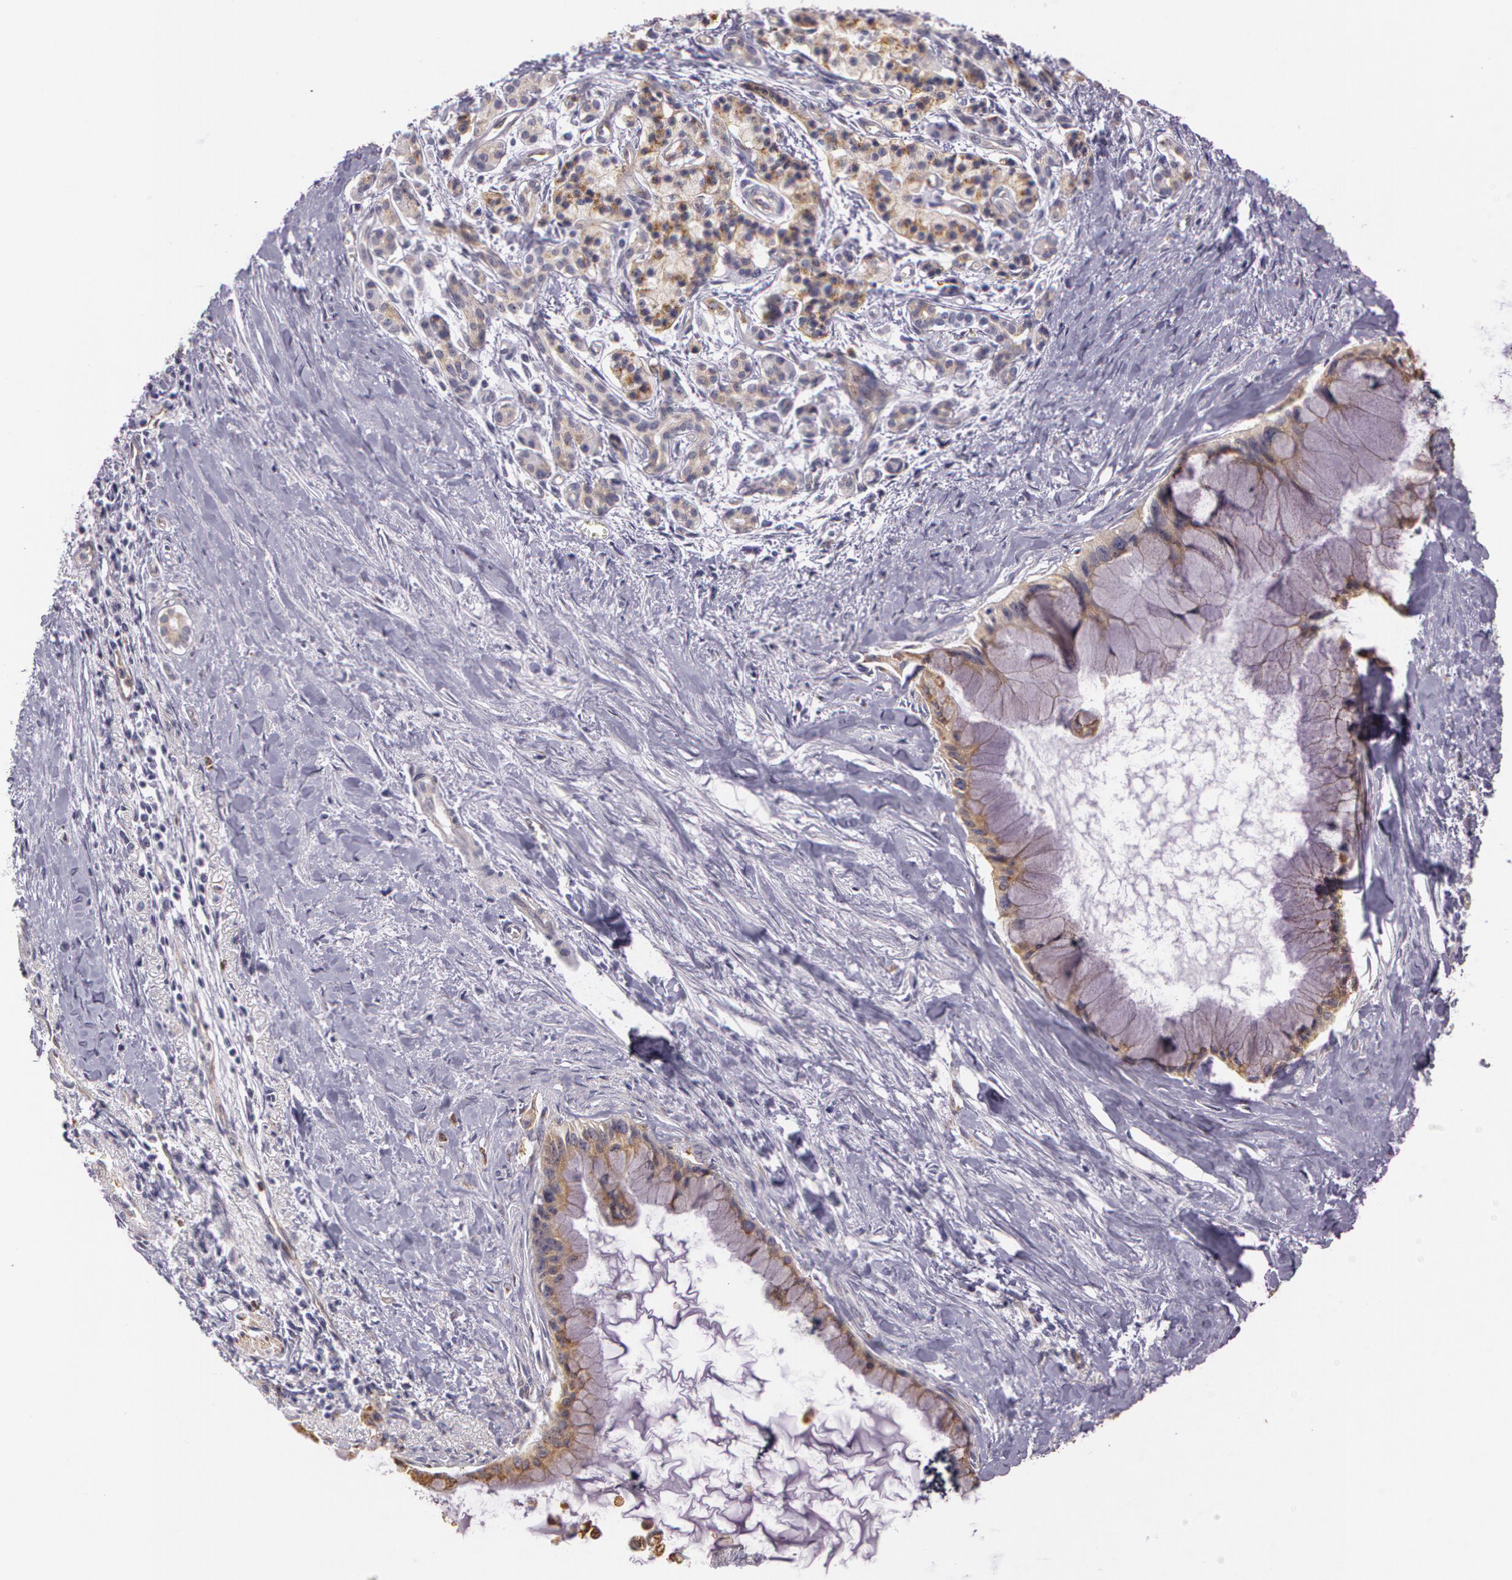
{"staining": {"intensity": "moderate", "quantity": "25%-75%", "location": "cytoplasmic/membranous"}, "tissue": "pancreatic cancer", "cell_type": "Tumor cells", "image_type": "cancer", "snomed": [{"axis": "morphology", "description": "Adenocarcinoma, NOS"}, {"axis": "topography", "description": "Pancreas"}], "caption": "Immunohistochemical staining of human pancreatic cancer (adenocarcinoma) exhibits moderate cytoplasmic/membranous protein positivity in about 25%-75% of tumor cells.", "gene": "APP", "patient": {"sex": "male", "age": 59}}